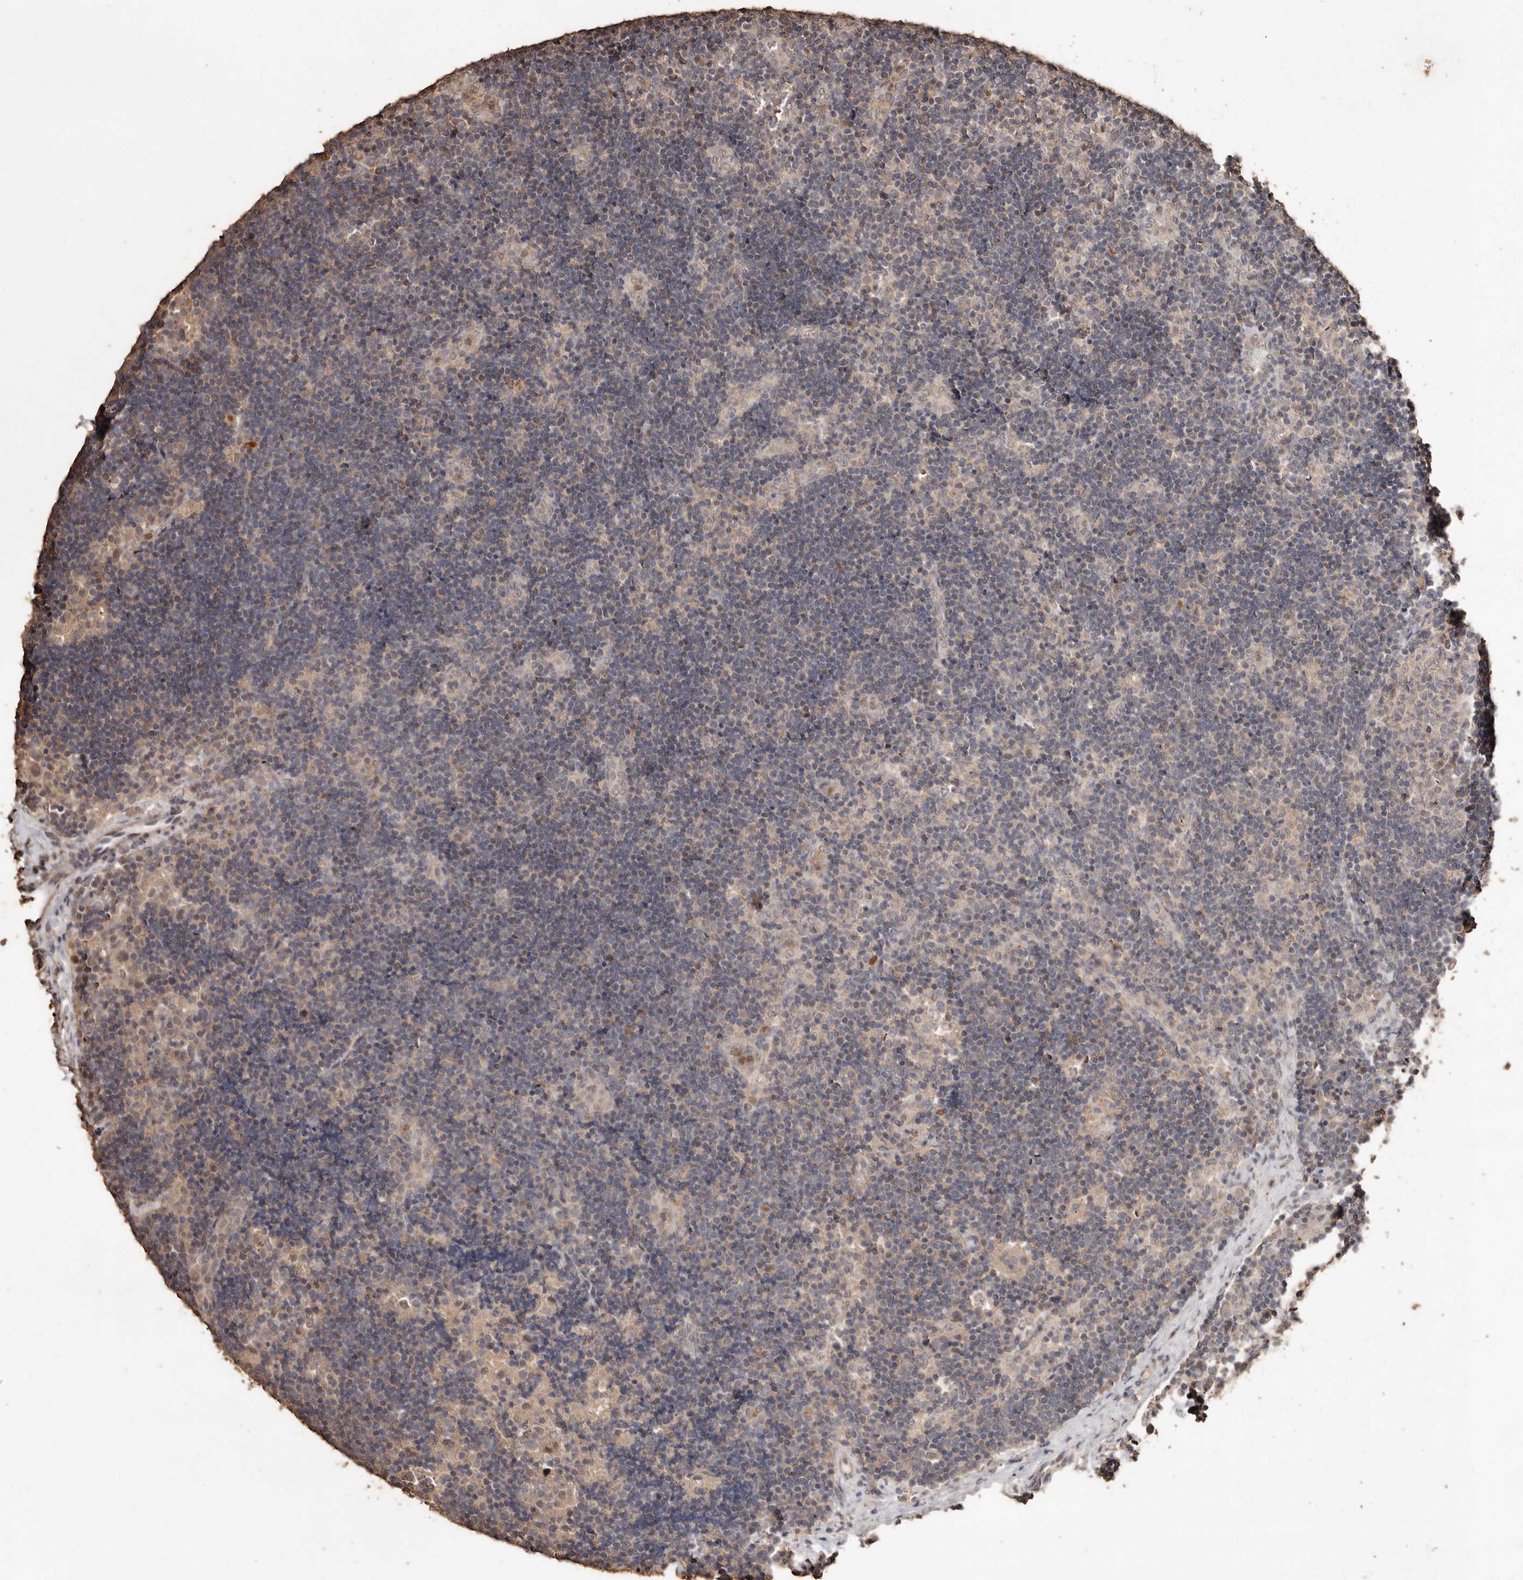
{"staining": {"intensity": "weak", "quantity": "25%-75%", "location": "cytoplasmic/membranous"}, "tissue": "lymph node", "cell_type": "Germinal center cells", "image_type": "normal", "snomed": [{"axis": "morphology", "description": "Normal tissue, NOS"}, {"axis": "topography", "description": "Lymph node"}], "caption": "High-power microscopy captured an IHC photomicrograph of unremarkable lymph node, revealing weak cytoplasmic/membranous expression in approximately 25%-75% of germinal center cells. (Stains: DAB (3,3'-diaminobenzidine) in brown, nuclei in blue, Microscopy: brightfield microscopy at high magnification).", "gene": "PKDCC", "patient": {"sex": "female", "age": 22}}